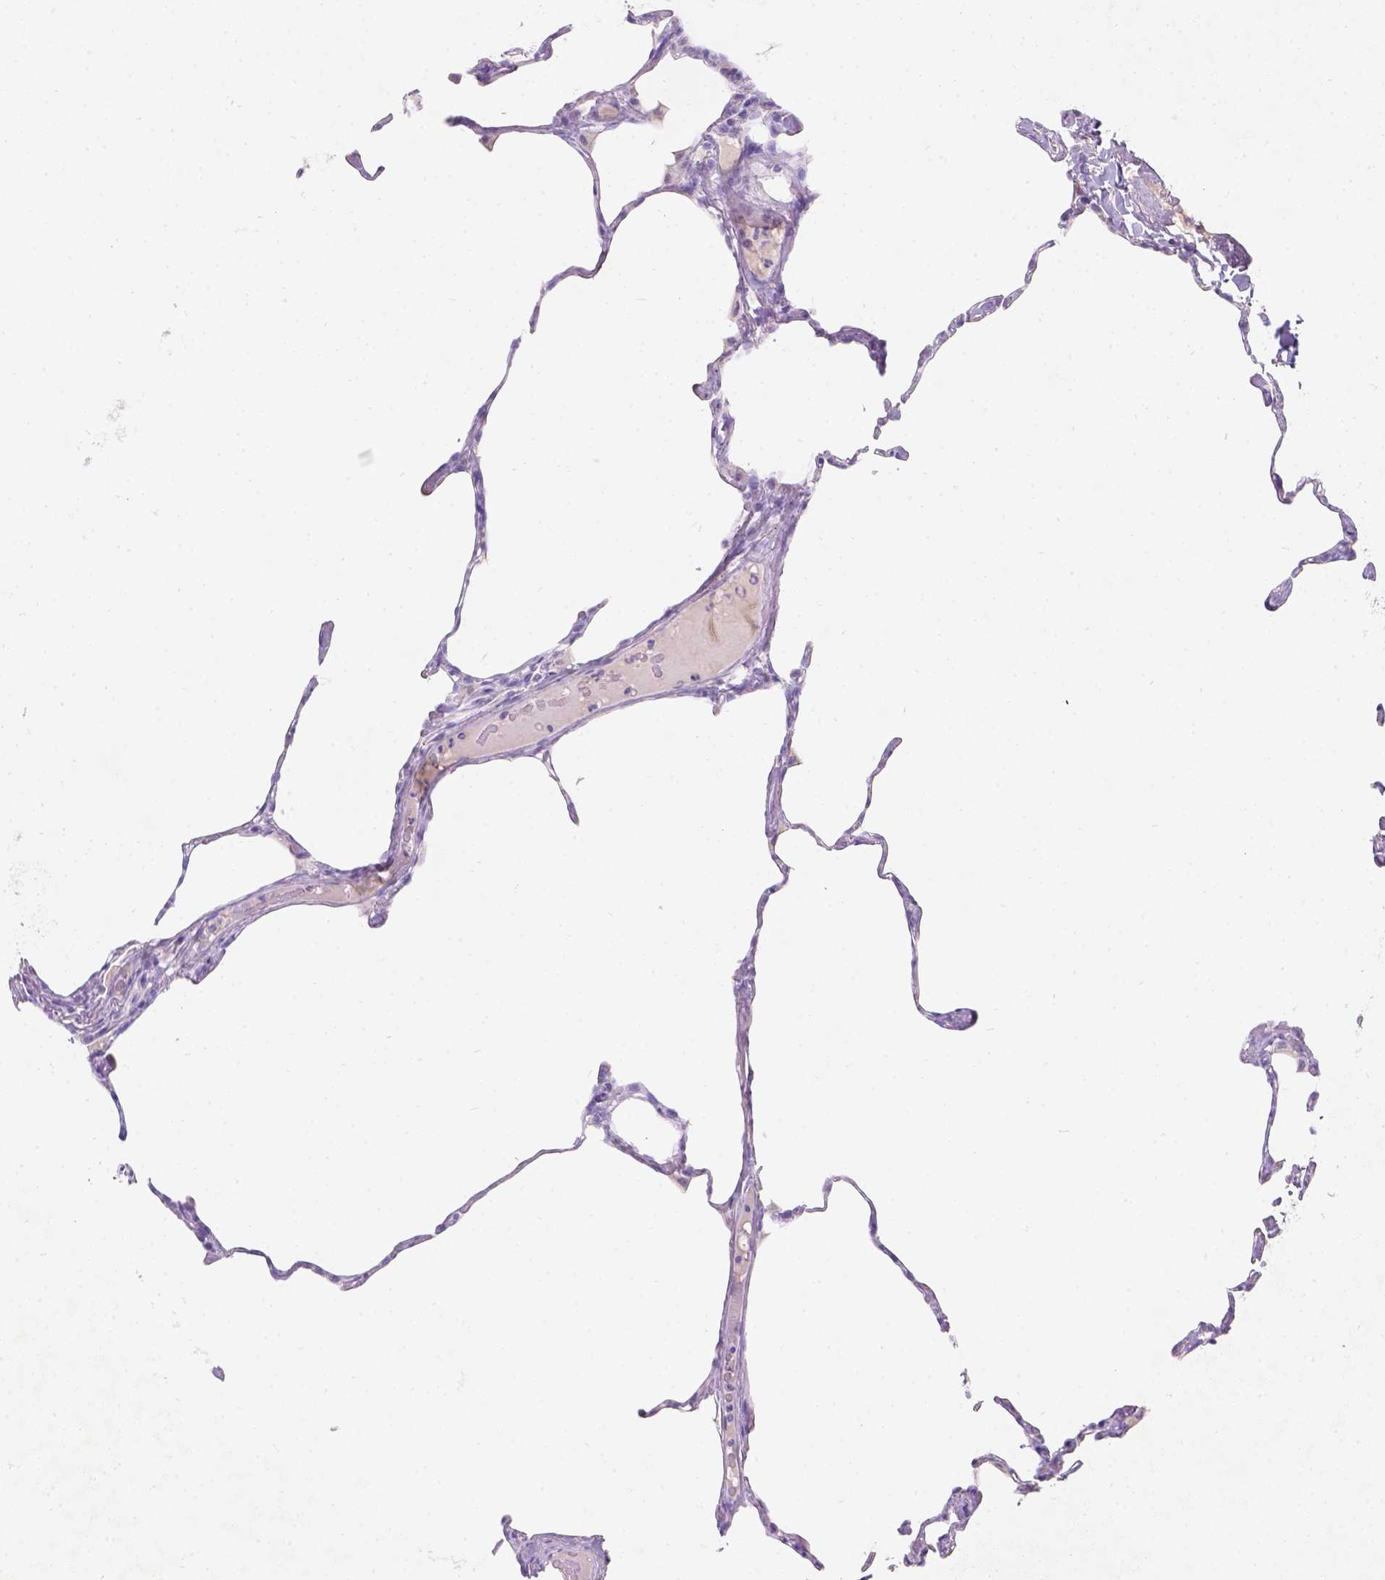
{"staining": {"intensity": "negative", "quantity": "none", "location": "none"}, "tissue": "lung", "cell_type": "Alveolar cells", "image_type": "normal", "snomed": [{"axis": "morphology", "description": "Normal tissue, NOS"}, {"axis": "topography", "description": "Lung"}], "caption": "An IHC photomicrograph of benign lung is shown. There is no staining in alveolar cells of lung. Nuclei are stained in blue.", "gene": "GAL3ST2", "patient": {"sex": "male", "age": 65}}